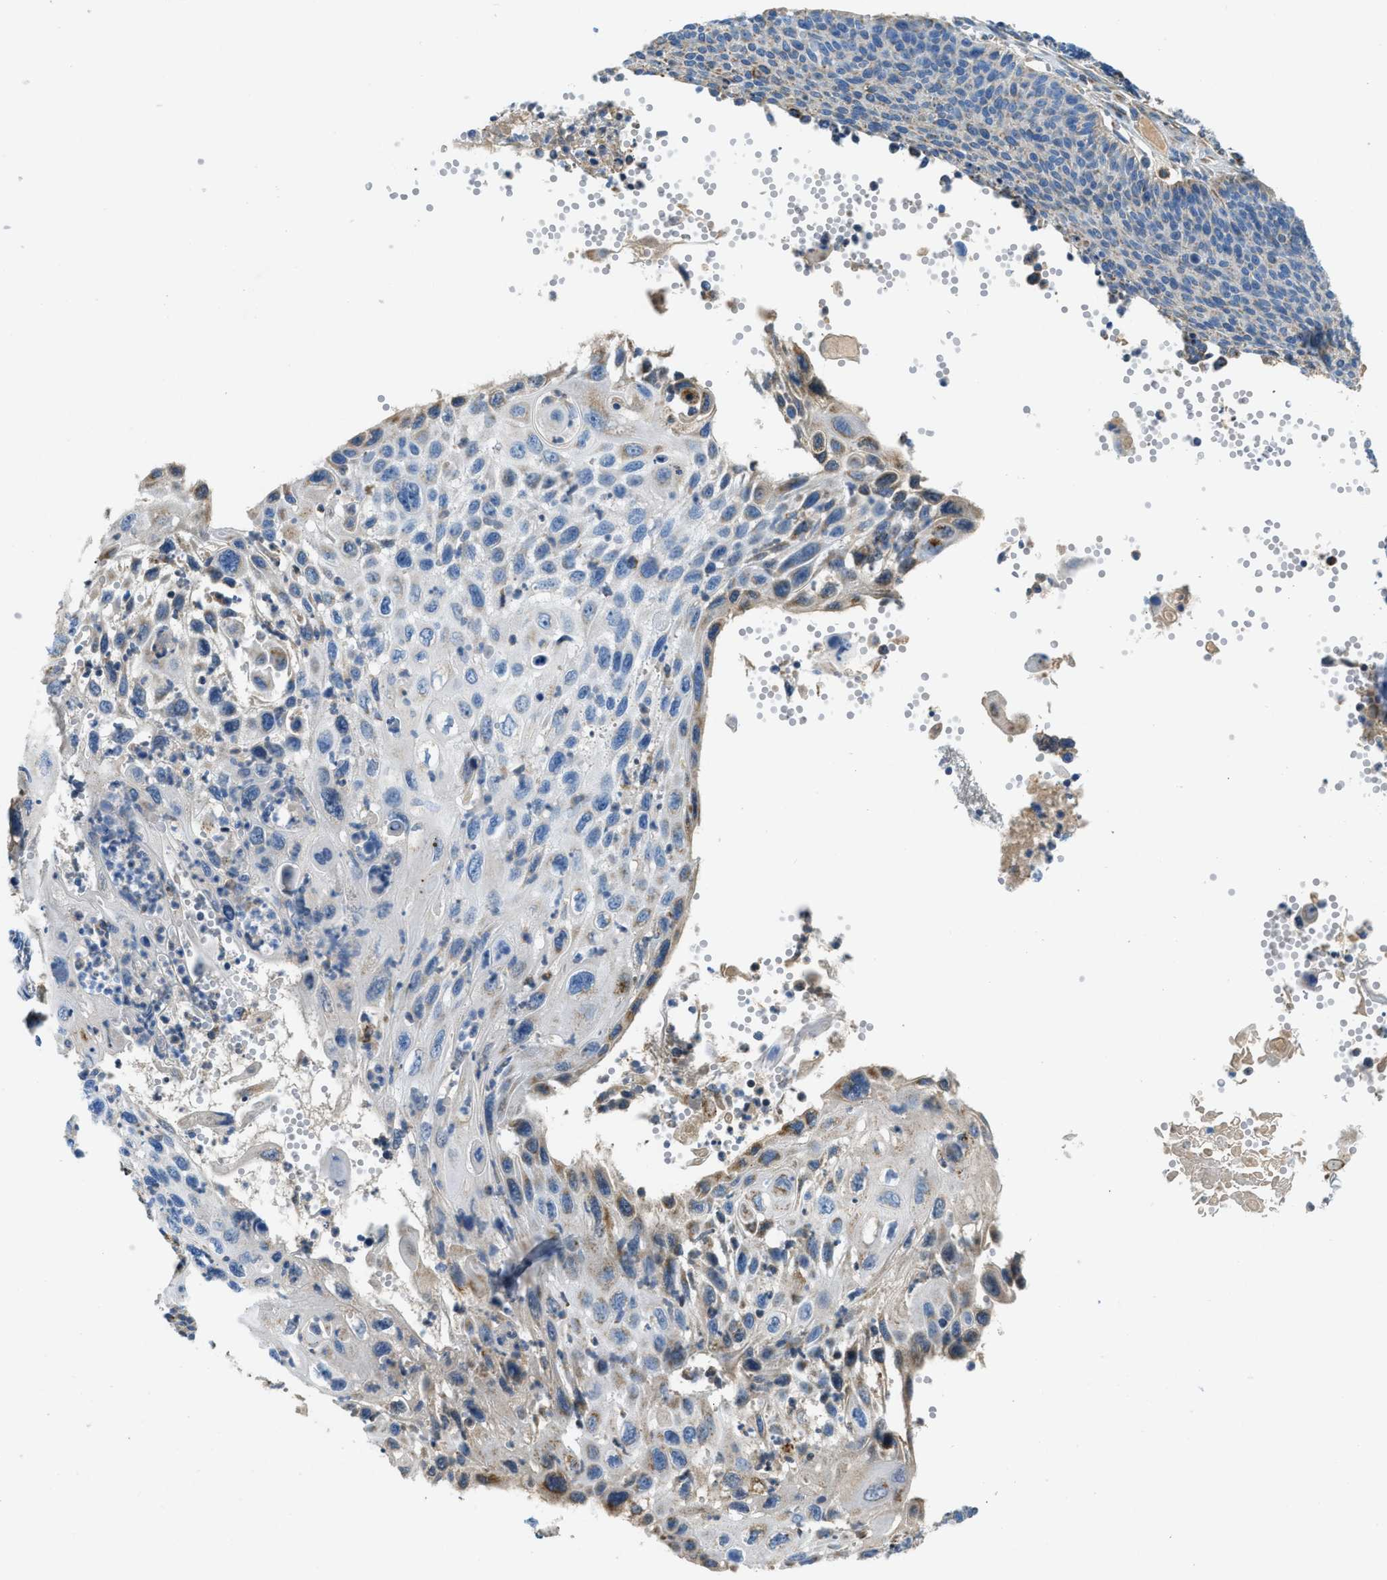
{"staining": {"intensity": "moderate", "quantity": "<25%", "location": "cytoplasmic/membranous"}, "tissue": "cervical cancer", "cell_type": "Tumor cells", "image_type": "cancer", "snomed": [{"axis": "morphology", "description": "Squamous cell carcinoma, NOS"}, {"axis": "topography", "description": "Cervix"}], "caption": "Cervical cancer (squamous cell carcinoma) tissue displays moderate cytoplasmic/membranous positivity in about <25% of tumor cells", "gene": "ACADVL", "patient": {"sex": "female", "age": 70}}